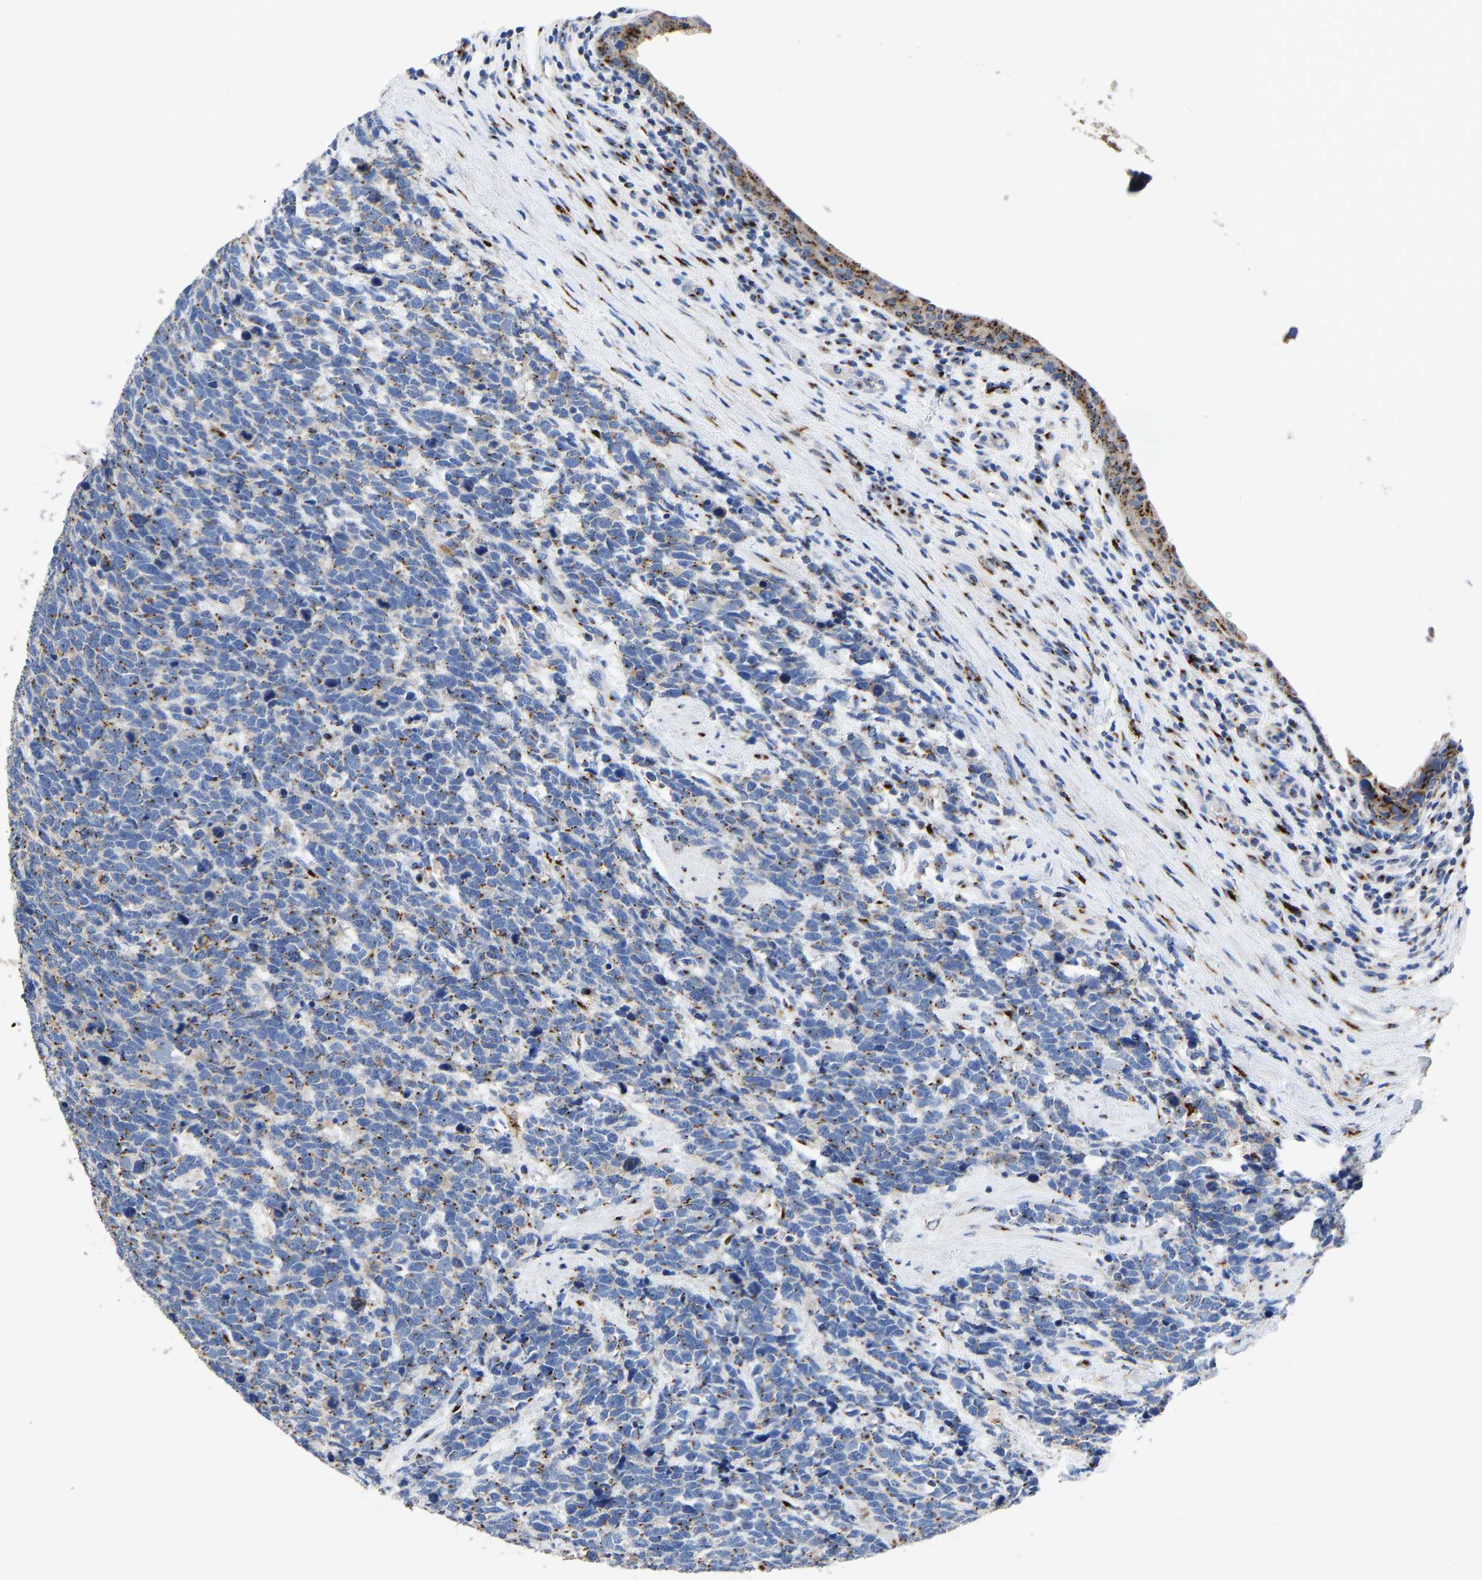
{"staining": {"intensity": "moderate", "quantity": ">75%", "location": "cytoplasmic/membranous"}, "tissue": "urothelial cancer", "cell_type": "Tumor cells", "image_type": "cancer", "snomed": [{"axis": "morphology", "description": "Urothelial carcinoma, High grade"}, {"axis": "topography", "description": "Urinary bladder"}], "caption": "About >75% of tumor cells in high-grade urothelial carcinoma demonstrate moderate cytoplasmic/membranous protein staining as visualized by brown immunohistochemical staining.", "gene": "TMEM87A", "patient": {"sex": "female", "age": 82}}